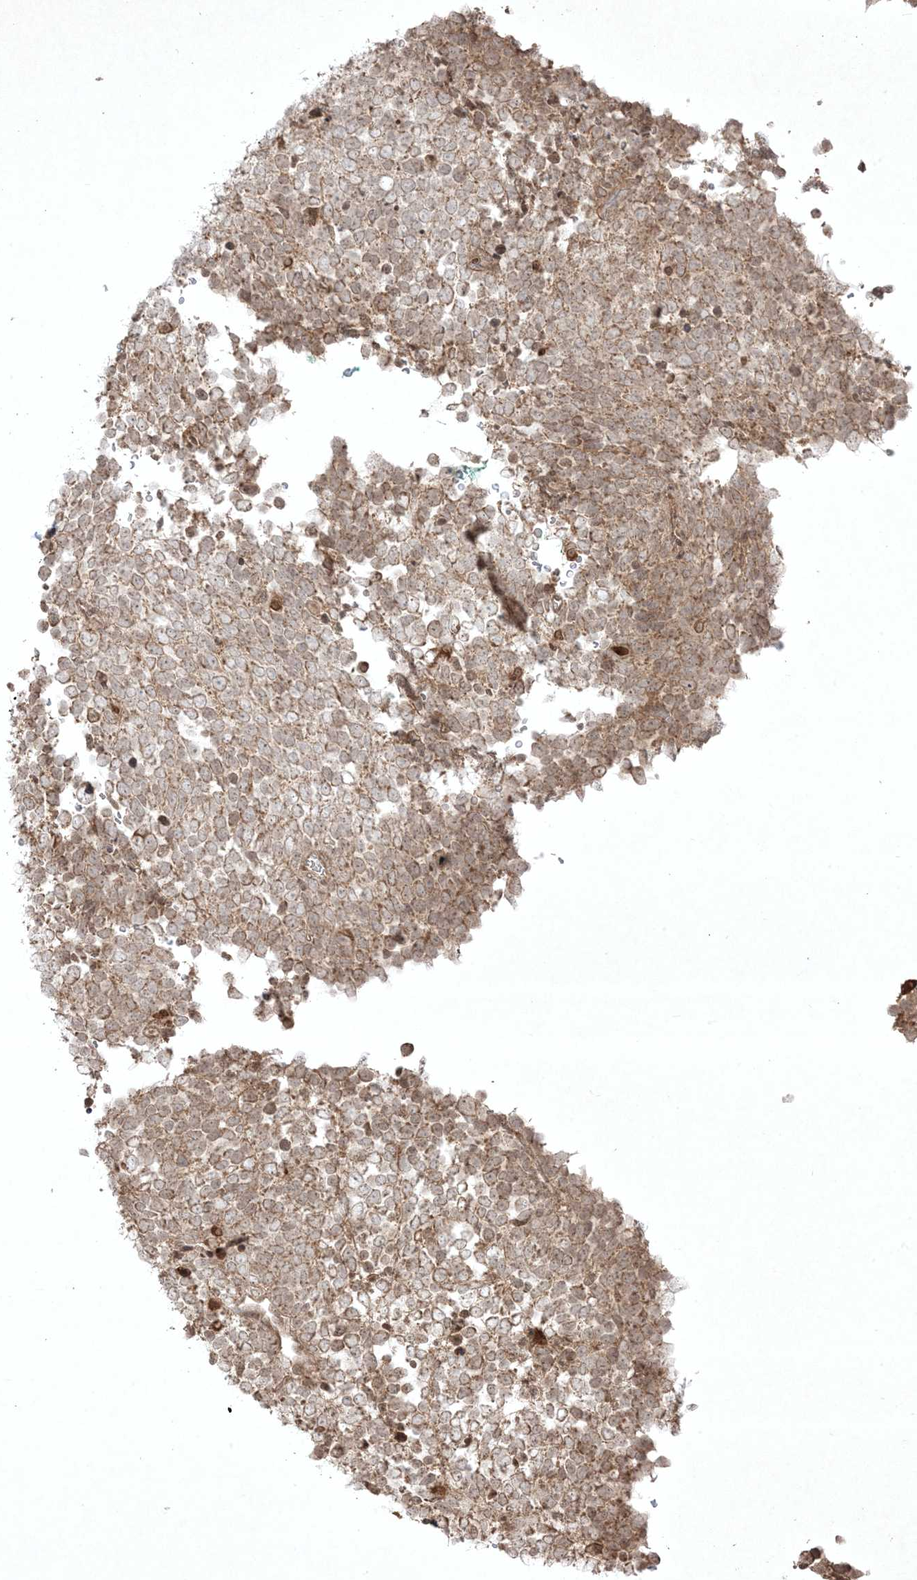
{"staining": {"intensity": "moderate", "quantity": "25%-75%", "location": "cytoplasmic/membranous"}, "tissue": "urothelial cancer", "cell_type": "Tumor cells", "image_type": "cancer", "snomed": [{"axis": "morphology", "description": "Urothelial carcinoma, High grade"}, {"axis": "topography", "description": "Urinary bladder"}], "caption": "Protein expression analysis of human high-grade urothelial carcinoma reveals moderate cytoplasmic/membranous staining in approximately 25%-75% of tumor cells.", "gene": "PTK6", "patient": {"sex": "female", "age": 82}}